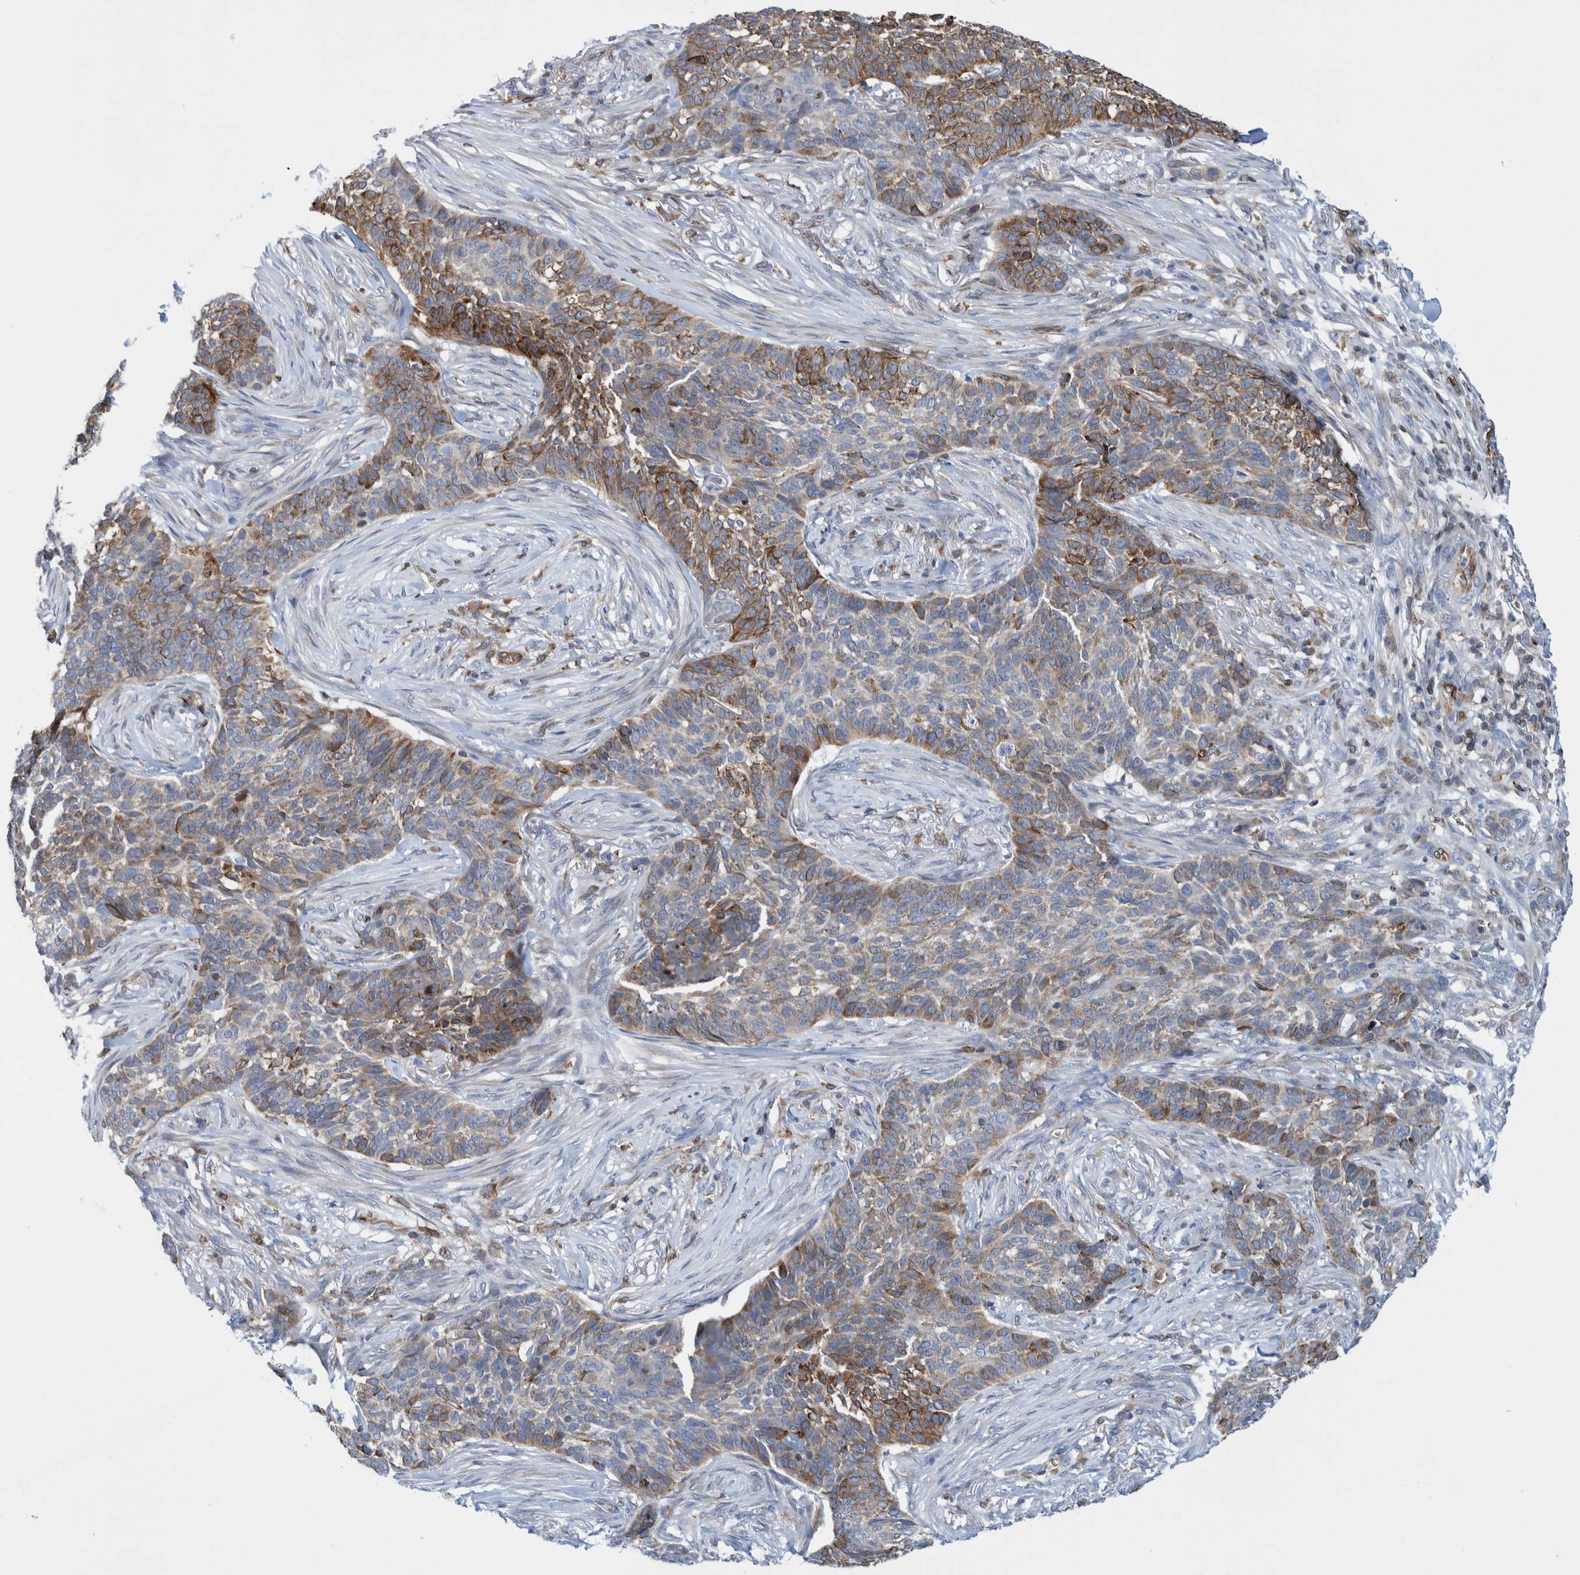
{"staining": {"intensity": "moderate", "quantity": "25%-75%", "location": "cytoplasmic/membranous"}, "tissue": "skin cancer", "cell_type": "Tumor cells", "image_type": "cancer", "snomed": [{"axis": "morphology", "description": "Basal cell carcinoma"}, {"axis": "topography", "description": "Skin"}], "caption": "Skin basal cell carcinoma stained with IHC exhibits moderate cytoplasmic/membranous positivity in approximately 25%-75% of tumor cells.", "gene": "THEM6", "patient": {"sex": "male", "age": 85}}